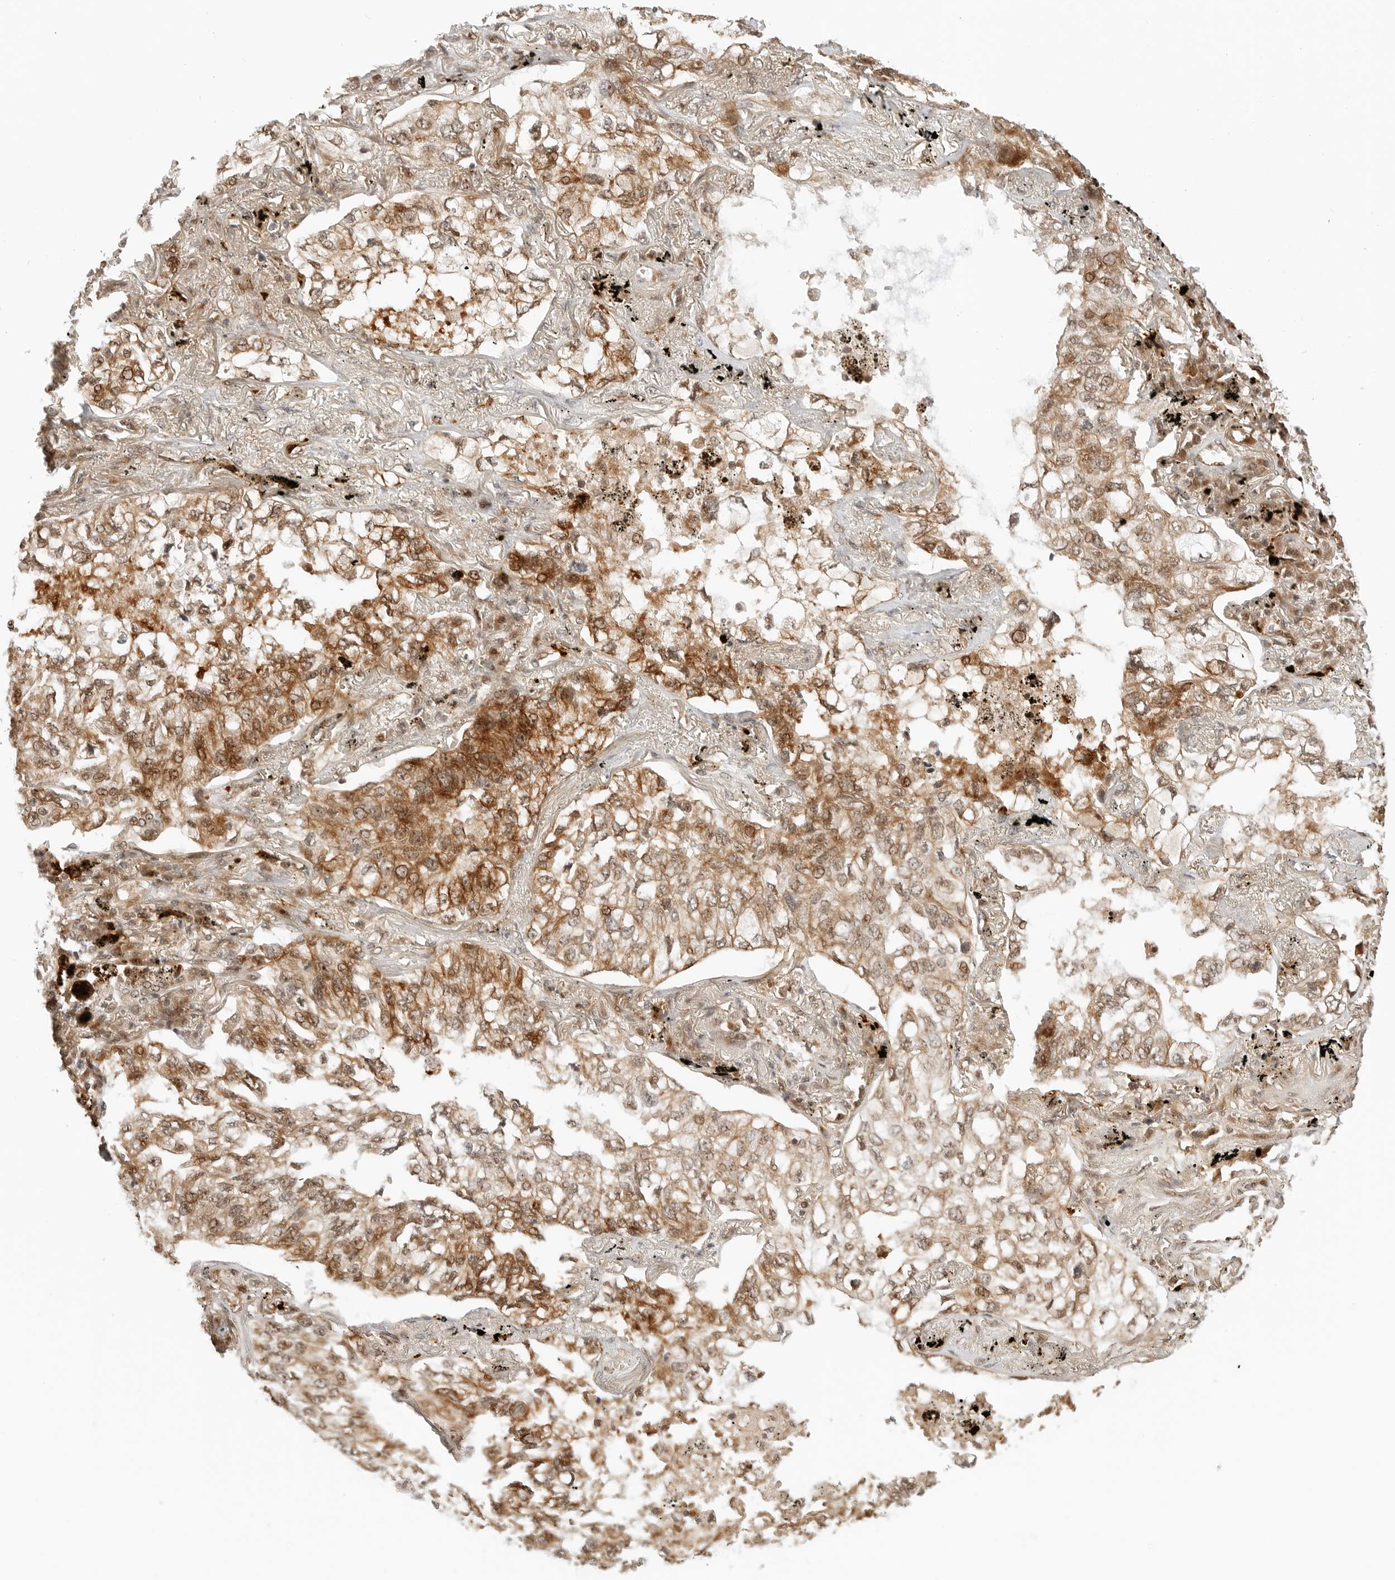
{"staining": {"intensity": "moderate", "quantity": ">75%", "location": "cytoplasmic/membranous,nuclear"}, "tissue": "lung cancer", "cell_type": "Tumor cells", "image_type": "cancer", "snomed": [{"axis": "morphology", "description": "Adenocarcinoma, NOS"}, {"axis": "topography", "description": "Lung"}], "caption": "IHC photomicrograph of neoplastic tissue: human lung cancer stained using IHC reveals medium levels of moderate protein expression localized specifically in the cytoplasmic/membranous and nuclear of tumor cells, appearing as a cytoplasmic/membranous and nuclear brown color.", "gene": "GEM", "patient": {"sex": "male", "age": 65}}